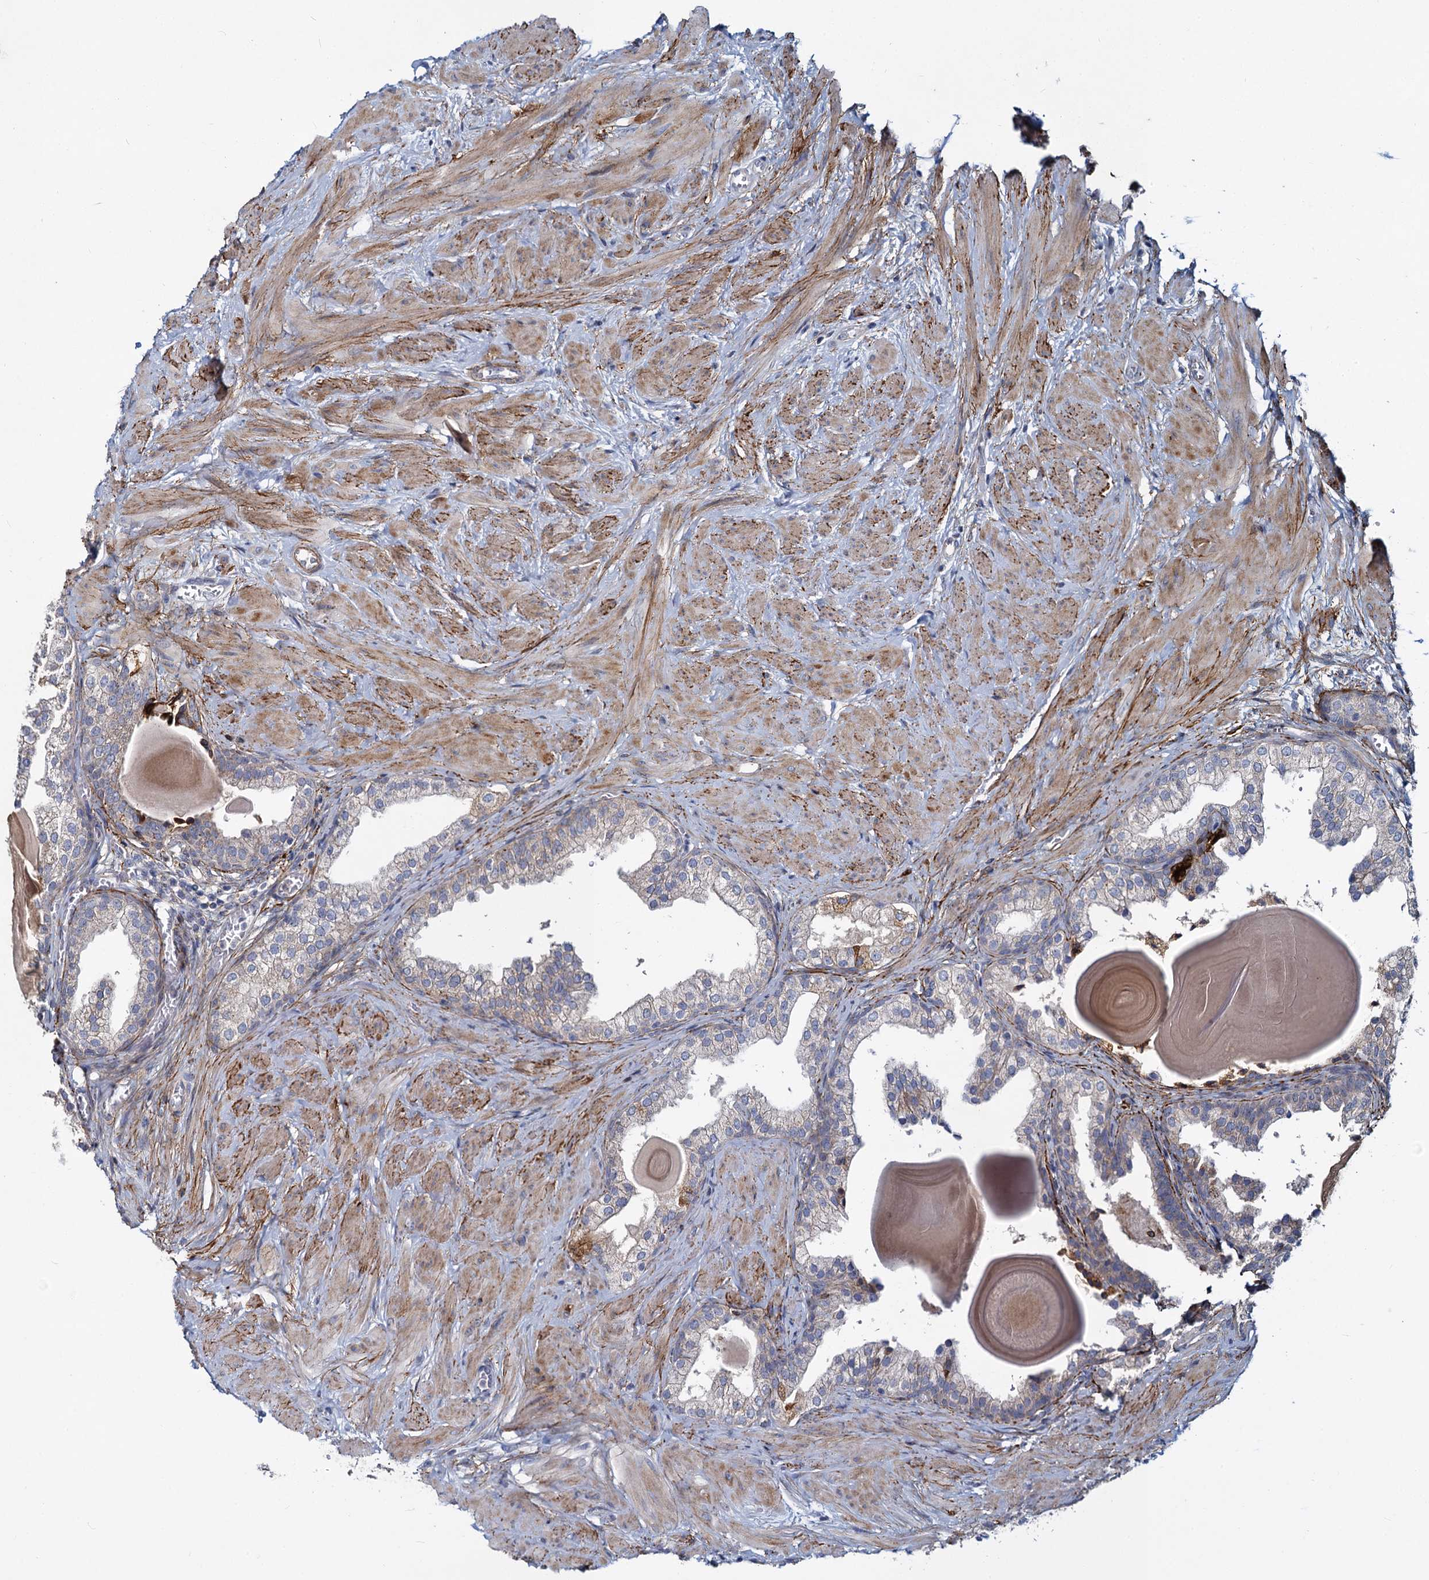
{"staining": {"intensity": "weak", "quantity": "<25%", "location": "cytoplasmic/membranous"}, "tissue": "prostate", "cell_type": "Glandular cells", "image_type": "normal", "snomed": [{"axis": "morphology", "description": "Normal tissue, NOS"}, {"axis": "topography", "description": "Prostate"}], "caption": "The micrograph exhibits no staining of glandular cells in unremarkable prostate.", "gene": "DCUN1D2", "patient": {"sex": "male", "age": 48}}